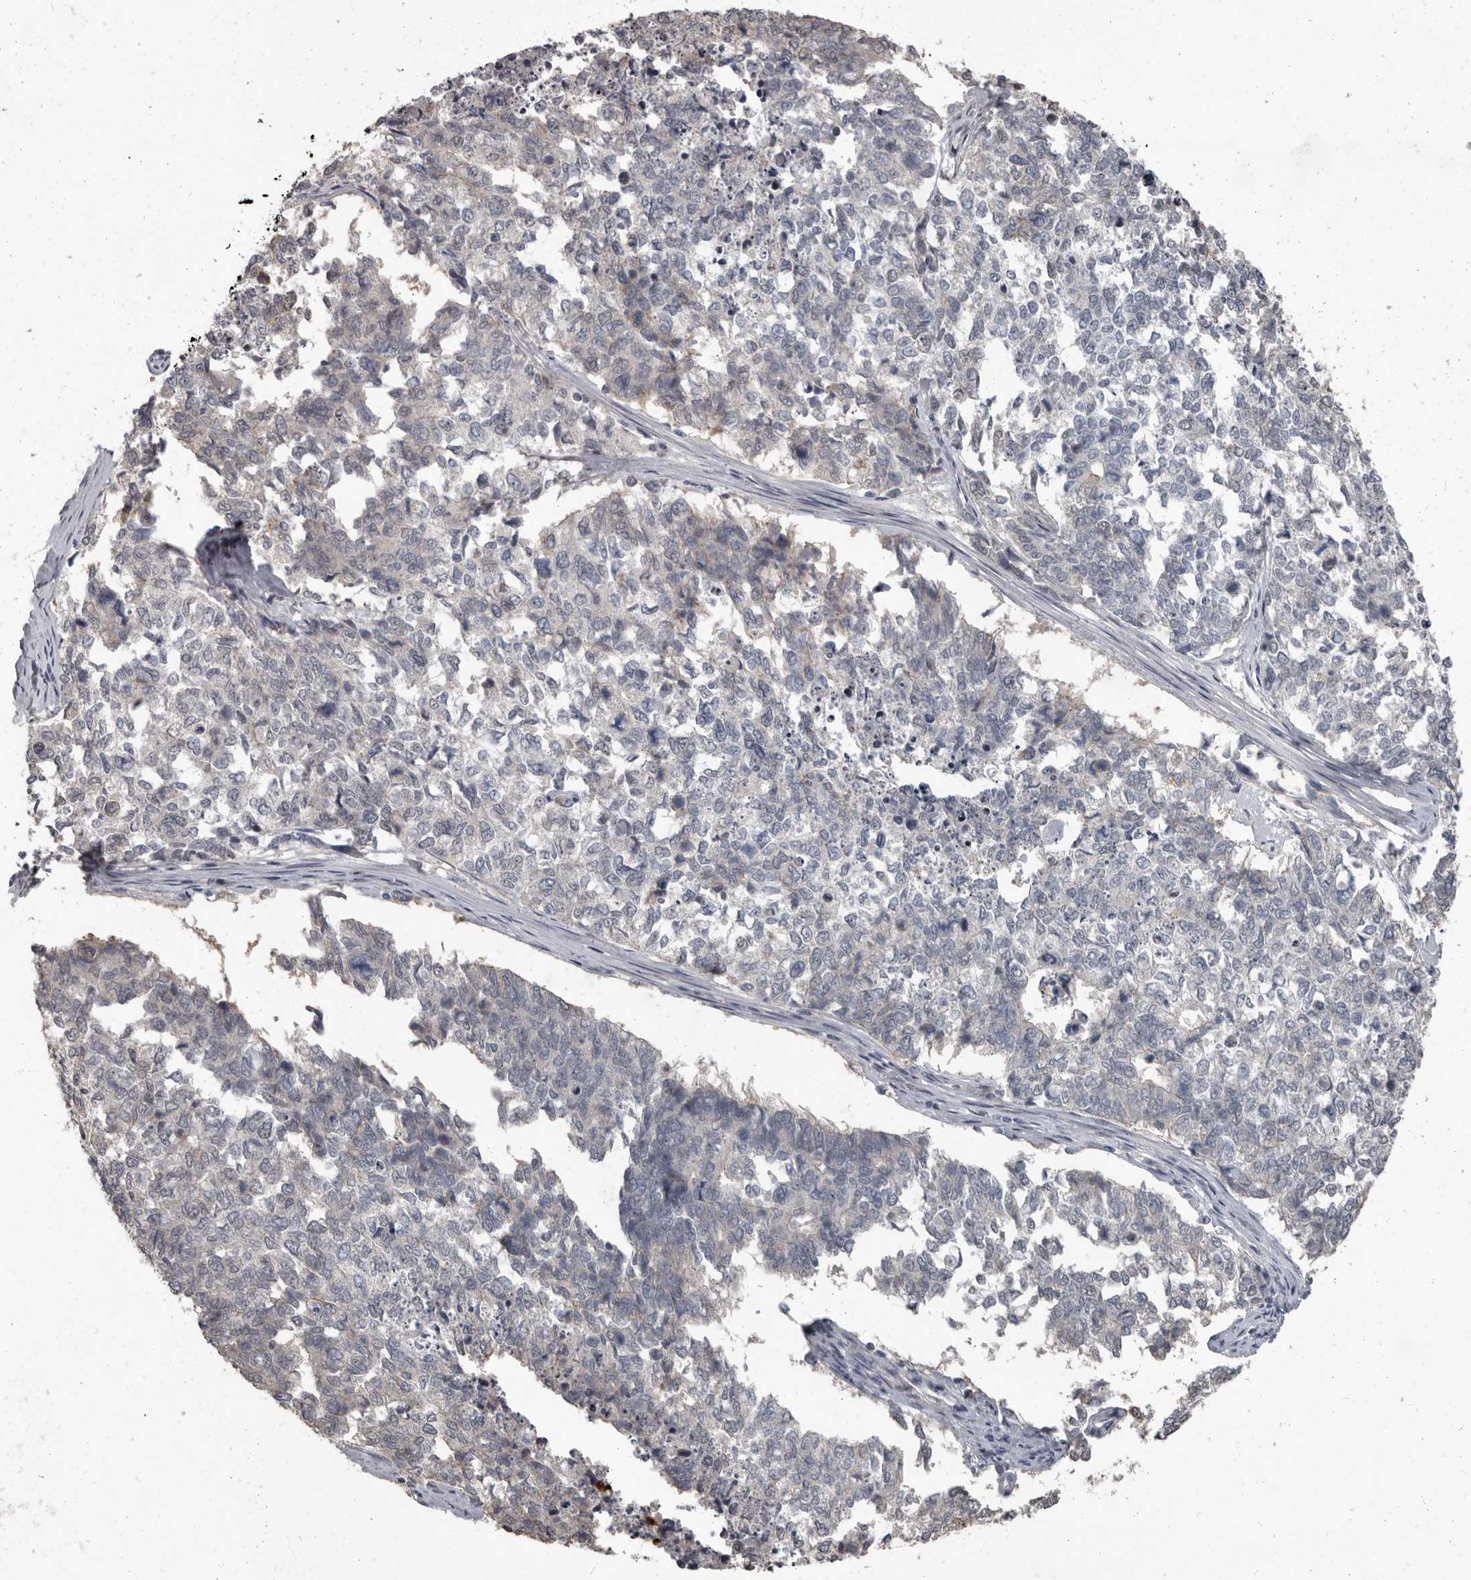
{"staining": {"intensity": "negative", "quantity": "none", "location": "none"}, "tissue": "cervical cancer", "cell_type": "Tumor cells", "image_type": "cancer", "snomed": [{"axis": "morphology", "description": "Squamous cell carcinoma, NOS"}, {"axis": "topography", "description": "Cervix"}], "caption": "Cervical cancer was stained to show a protein in brown. There is no significant expression in tumor cells. Nuclei are stained in blue.", "gene": "GPR157", "patient": {"sex": "female", "age": 63}}